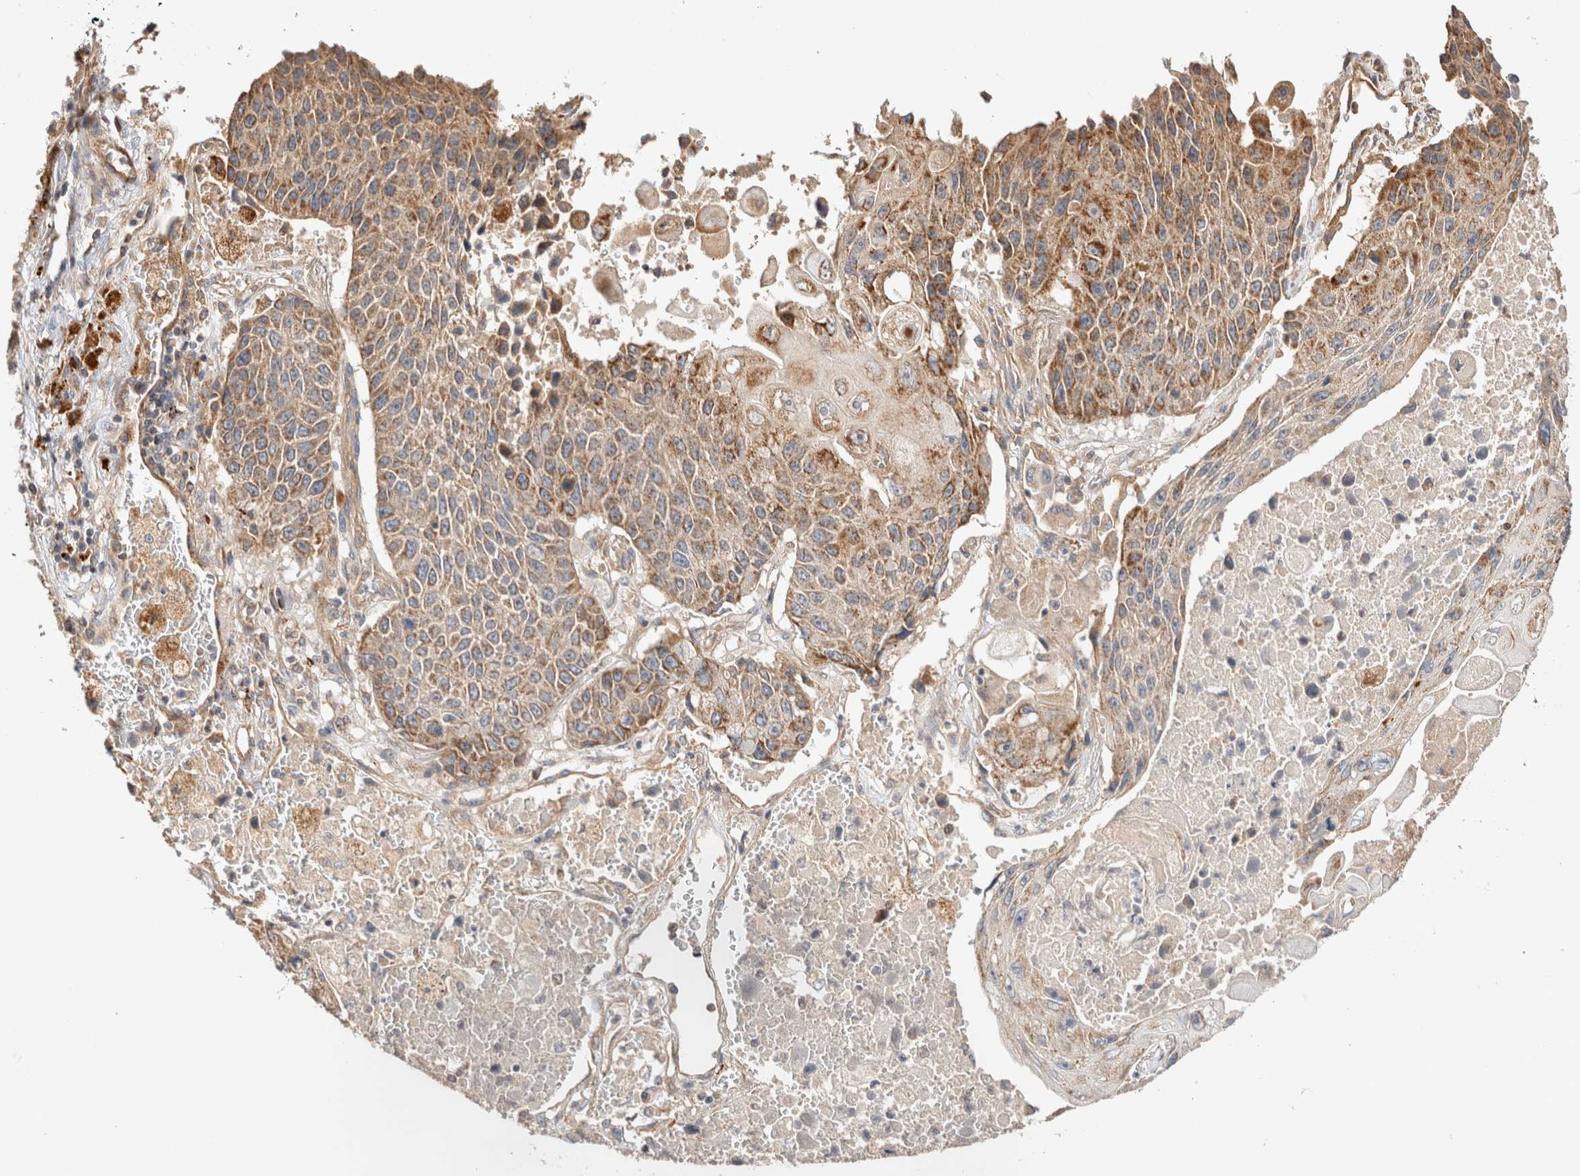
{"staining": {"intensity": "moderate", "quantity": ">75%", "location": "cytoplasmic/membranous"}, "tissue": "lung cancer", "cell_type": "Tumor cells", "image_type": "cancer", "snomed": [{"axis": "morphology", "description": "Squamous cell carcinoma, NOS"}, {"axis": "topography", "description": "Lung"}], "caption": "High-power microscopy captured an immunohistochemistry micrograph of squamous cell carcinoma (lung), revealing moderate cytoplasmic/membranous positivity in approximately >75% of tumor cells. The protein is shown in brown color, while the nuclei are stained blue.", "gene": "B3GNTL1", "patient": {"sex": "male", "age": 61}}